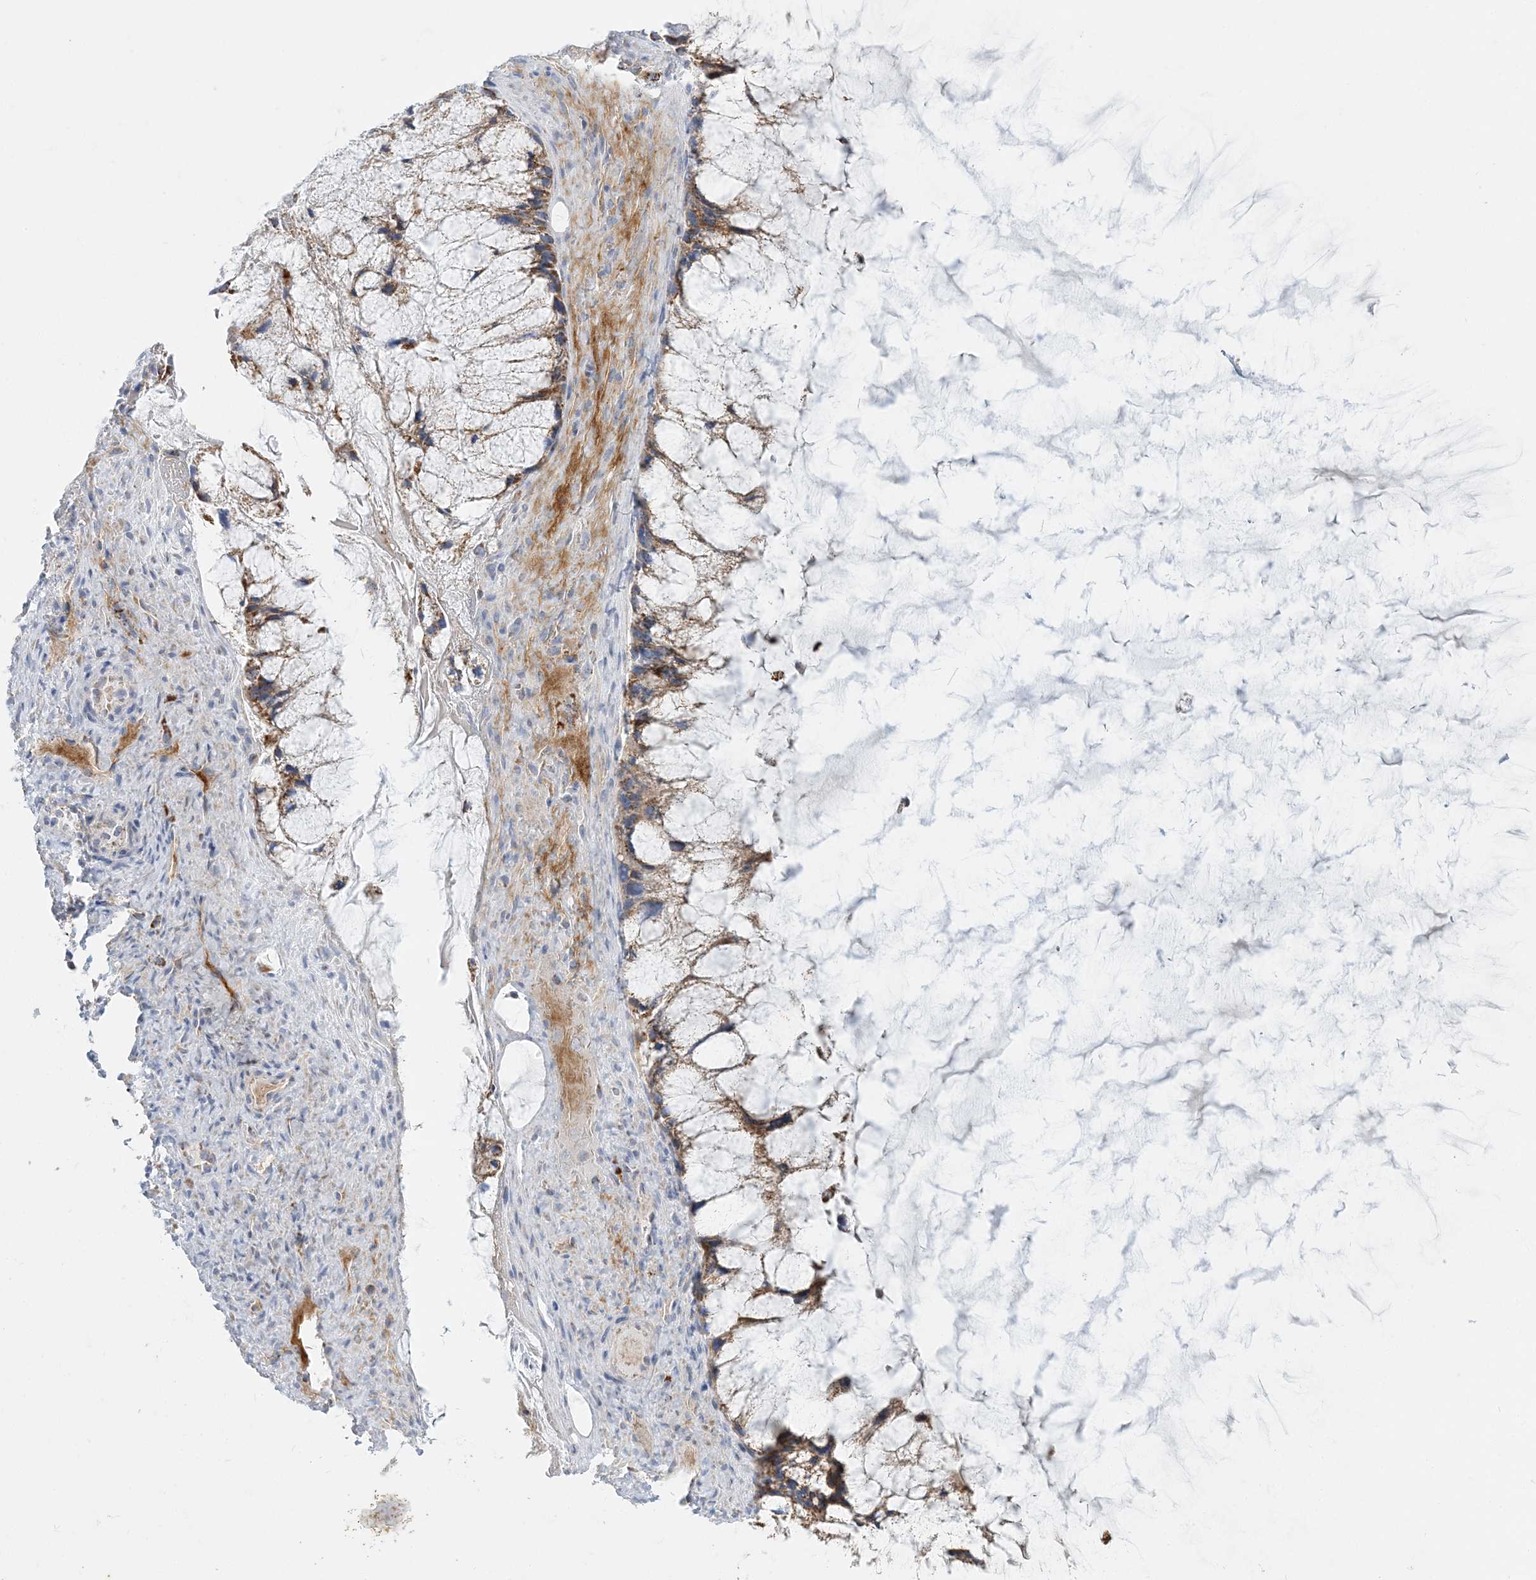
{"staining": {"intensity": "moderate", "quantity": ">75%", "location": "cytoplasmic/membranous"}, "tissue": "ovarian cancer", "cell_type": "Tumor cells", "image_type": "cancer", "snomed": [{"axis": "morphology", "description": "Cystadenocarcinoma, mucinous, NOS"}, {"axis": "topography", "description": "Ovary"}], "caption": "Immunohistochemical staining of ovarian cancer displays medium levels of moderate cytoplasmic/membranous positivity in about >75% of tumor cells. (DAB (3,3'-diaminobenzidine) = brown stain, brightfield microscopy at high magnification).", "gene": "TBC1D14", "patient": {"sex": "female", "age": 37}}